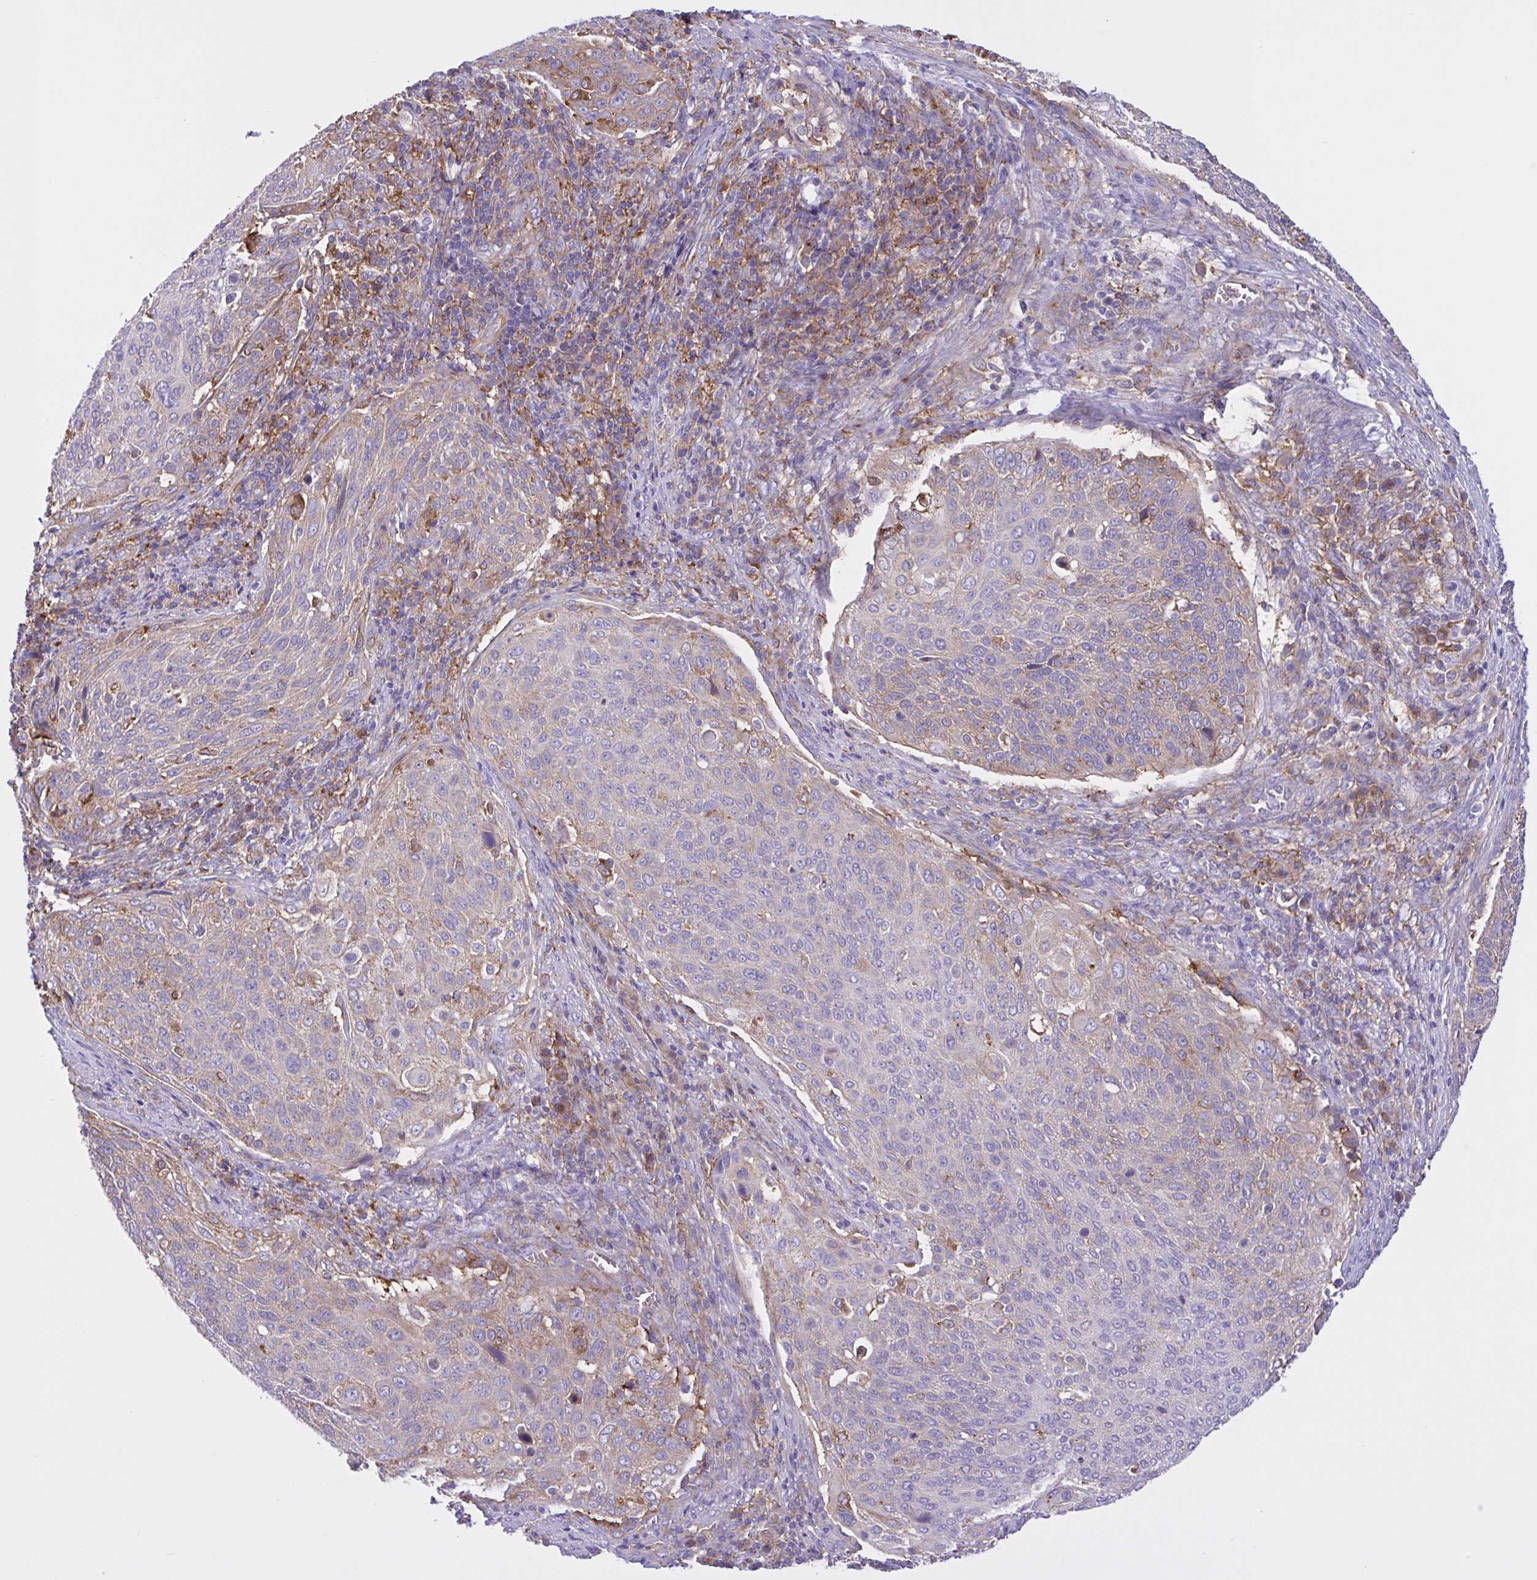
{"staining": {"intensity": "weak", "quantity": "<25%", "location": "cytoplasmic/membranous"}, "tissue": "cervical cancer", "cell_type": "Tumor cells", "image_type": "cancer", "snomed": [{"axis": "morphology", "description": "Squamous cell carcinoma, NOS"}, {"axis": "topography", "description": "Cervix"}], "caption": "Tumor cells are negative for protein expression in human squamous cell carcinoma (cervical).", "gene": "OR51M1", "patient": {"sex": "female", "age": 31}}